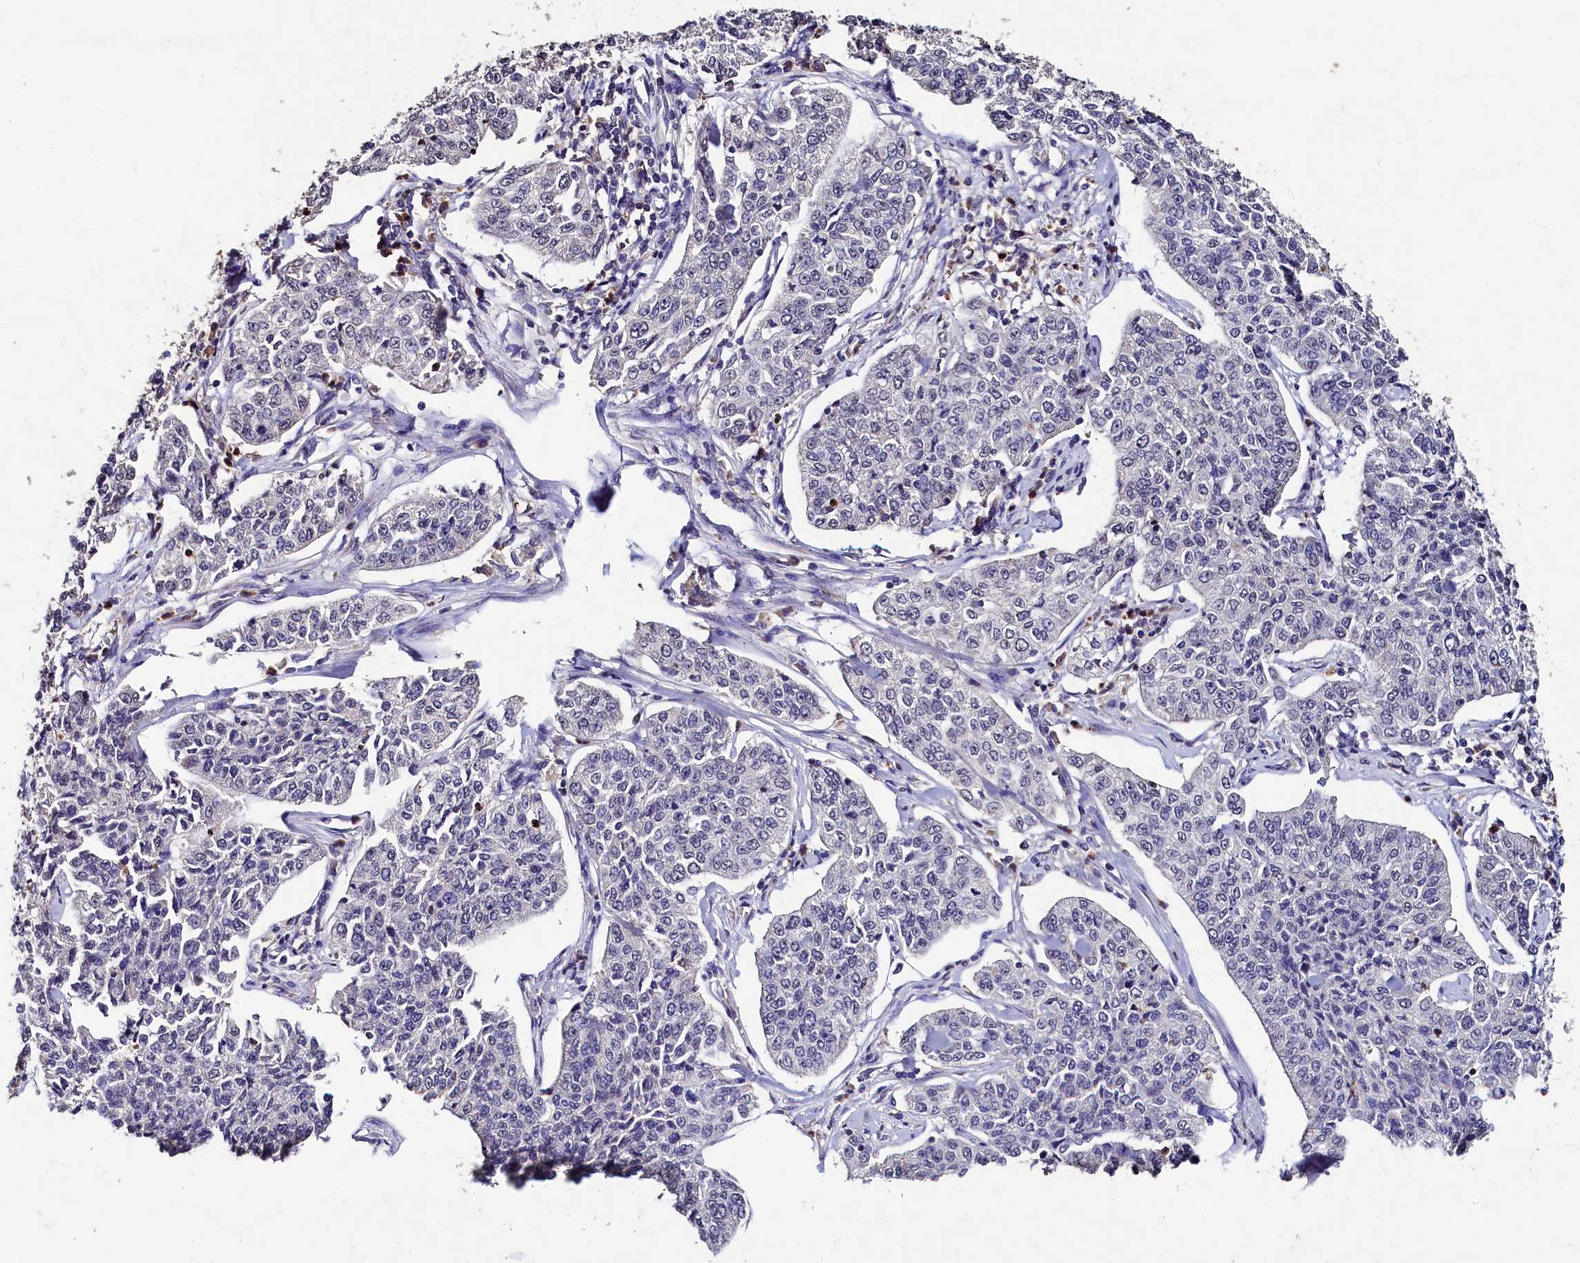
{"staining": {"intensity": "negative", "quantity": "none", "location": "none"}, "tissue": "cervical cancer", "cell_type": "Tumor cells", "image_type": "cancer", "snomed": [{"axis": "morphology", "description": "Squamous cell carcinoma, NOS"}, {"axis": "topography", "description": "Cervix"}], "caption": "A photomicrograph of human cervical cancer (squamous cell carcinoma) is negative for staining in tumor cells. Nuclei are stained in blue.", "gene": "CSTPP1", "patient": {"sex": "female", "age": 35}}